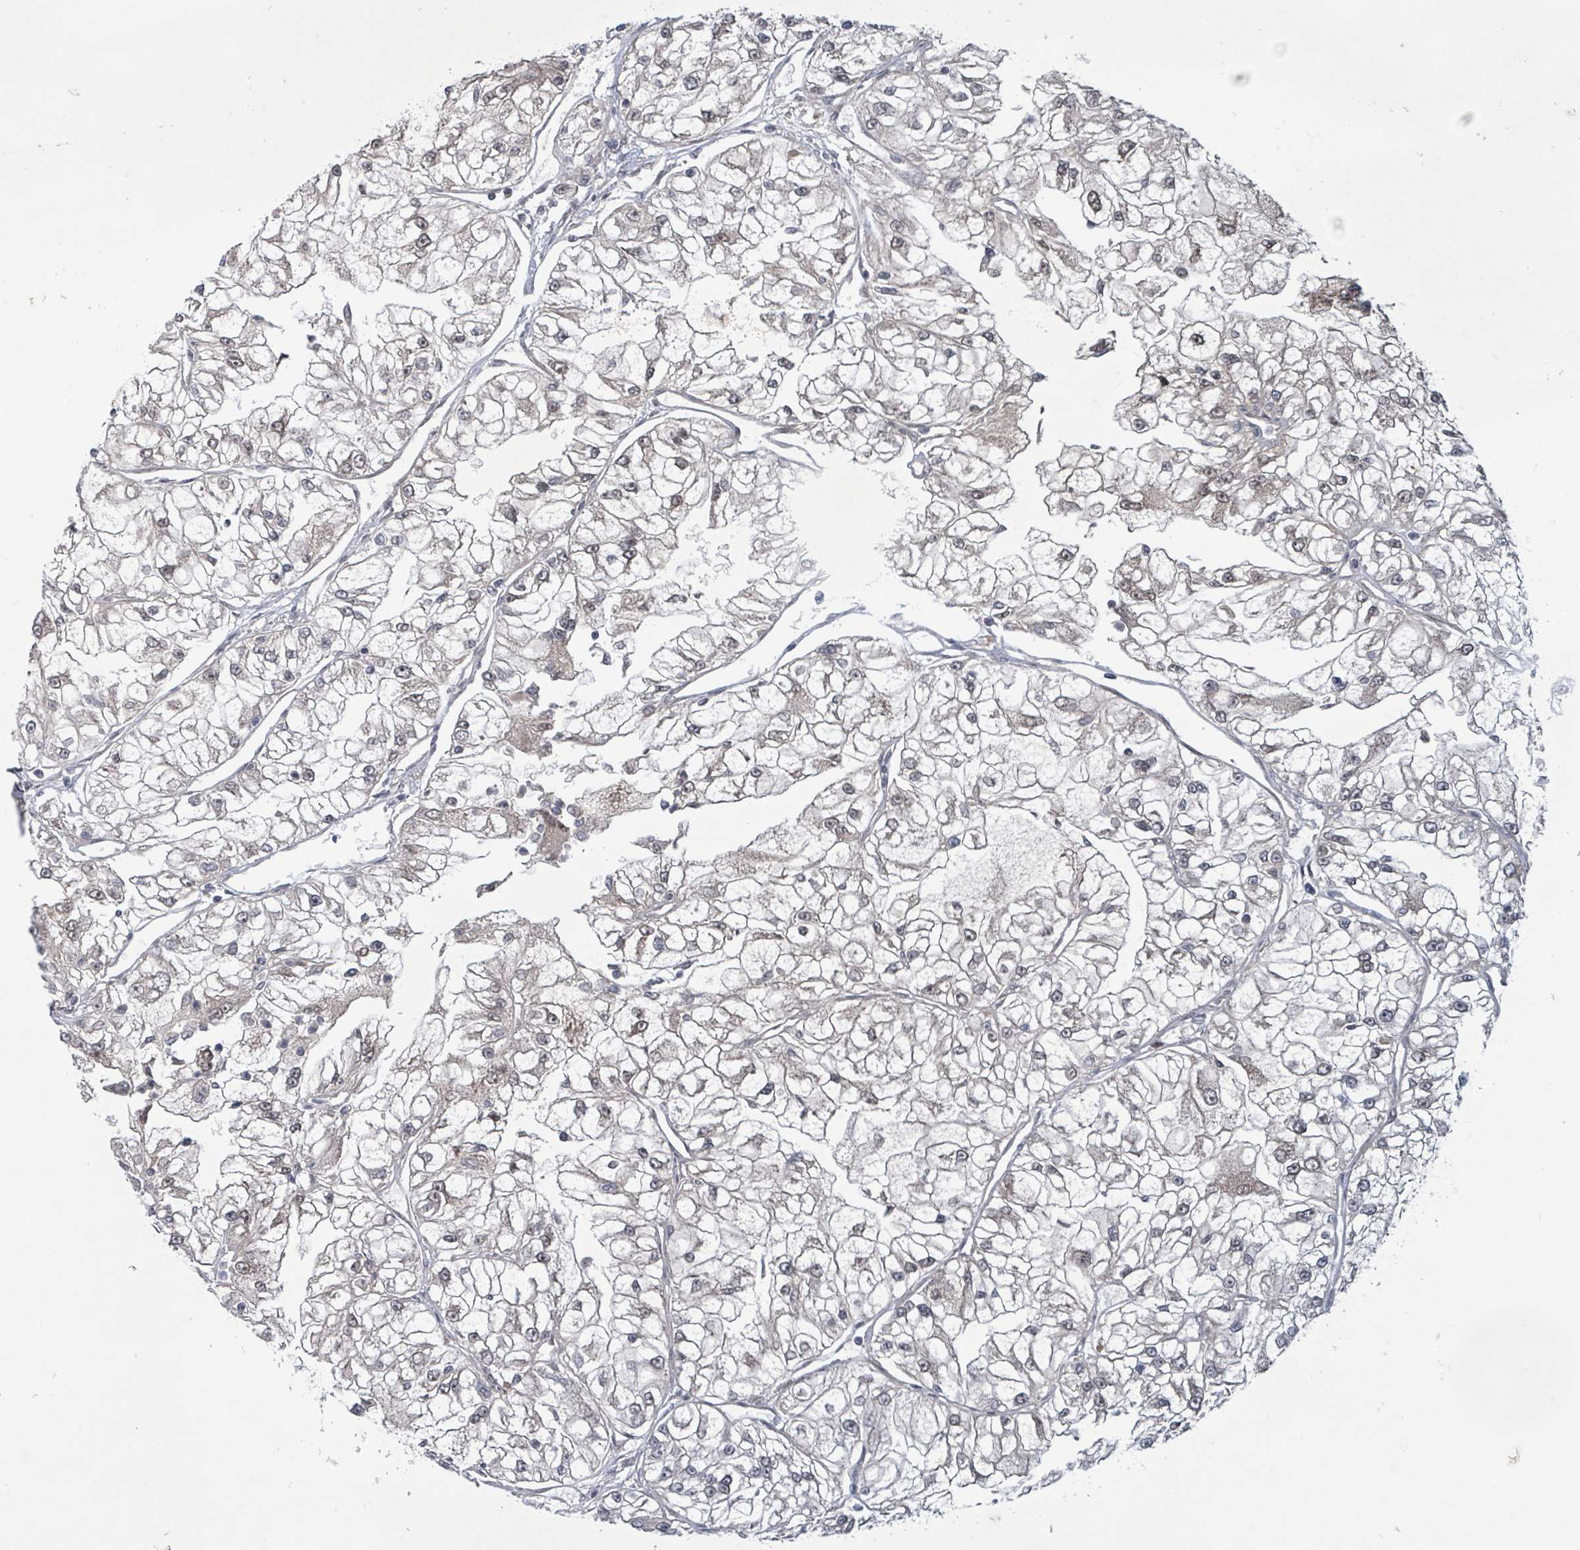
{"staining": {"intensity": "weak", "quantity": "<25%", "location": "nuclear"}, "tissue": "renal cancer", "cell_type": "Tumor cells", "image_type": "cancer", "snomed": [{"axis": "morphology", "description": "Adenocarcinoma, NOS"}, {"axis": "topography", "description": "Kidney"}], "caption": "Tumor cells are negative for protein expression in human renal cancer (adenocarcinoma). (Brightfield microscopy of DAB immunohistochemistry at high magnification).", "gene": "BANP", "patient": {"sex": "female", "age": 72}}